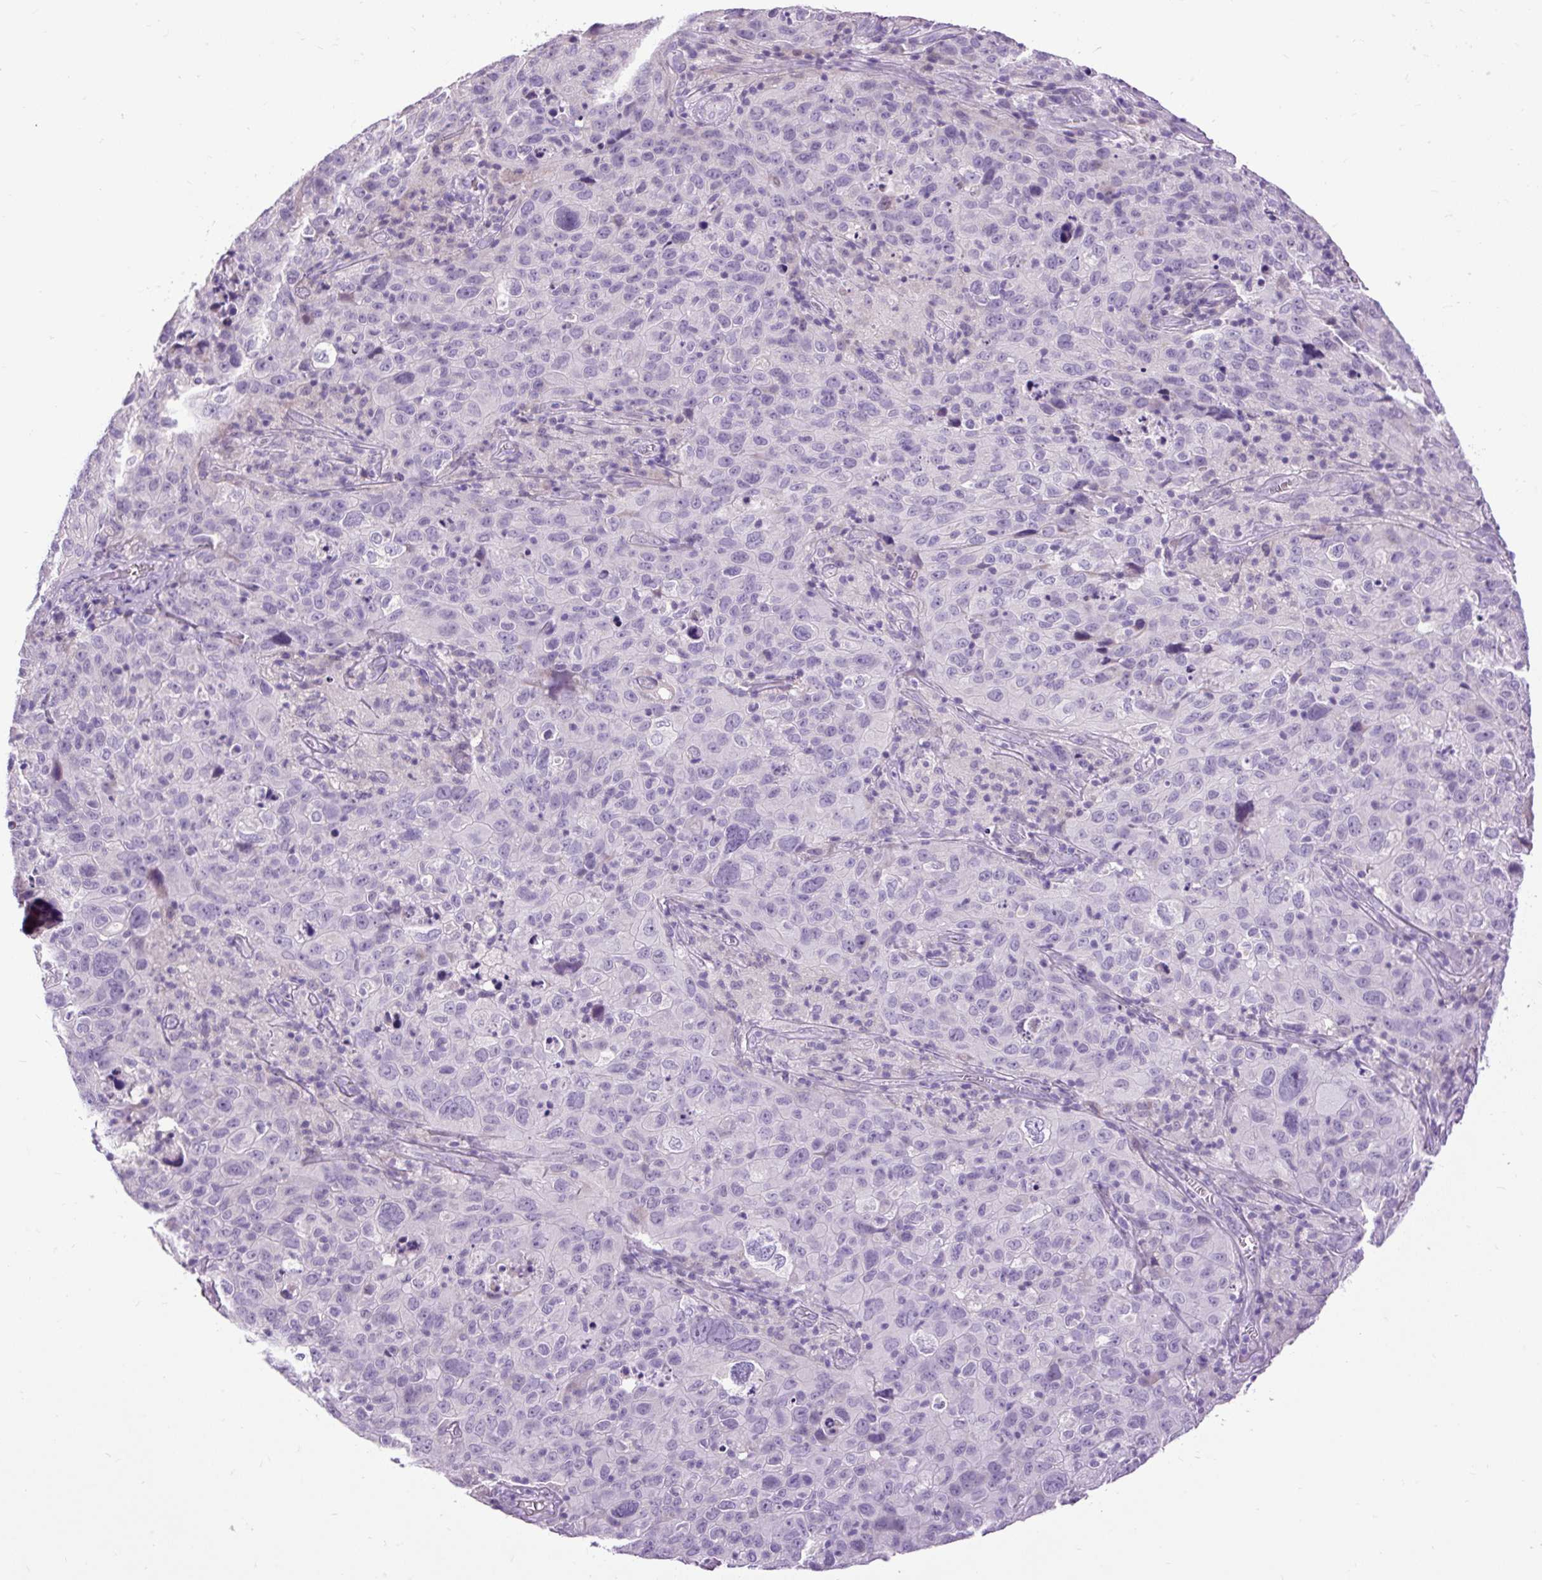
{"staining": {"intensity": "negative", "quantity": "none", "location": "none"}, "tissue": "cervical cancer", "cell_type": "Tumor cells", "image_type": "cancer", "snomed": [{"axis": "morphology", "description": "Squamous cell carcinoma, NOS"}, {"axis": "topography", "description": "Cervix"}], "caption": "Protein analysis of cervical cancer (squamous cell carcinoma) demonstrates no significant staining in tumor cells.", "gene": "FABP7", "patient": {"sex": "female", "age": 44}}